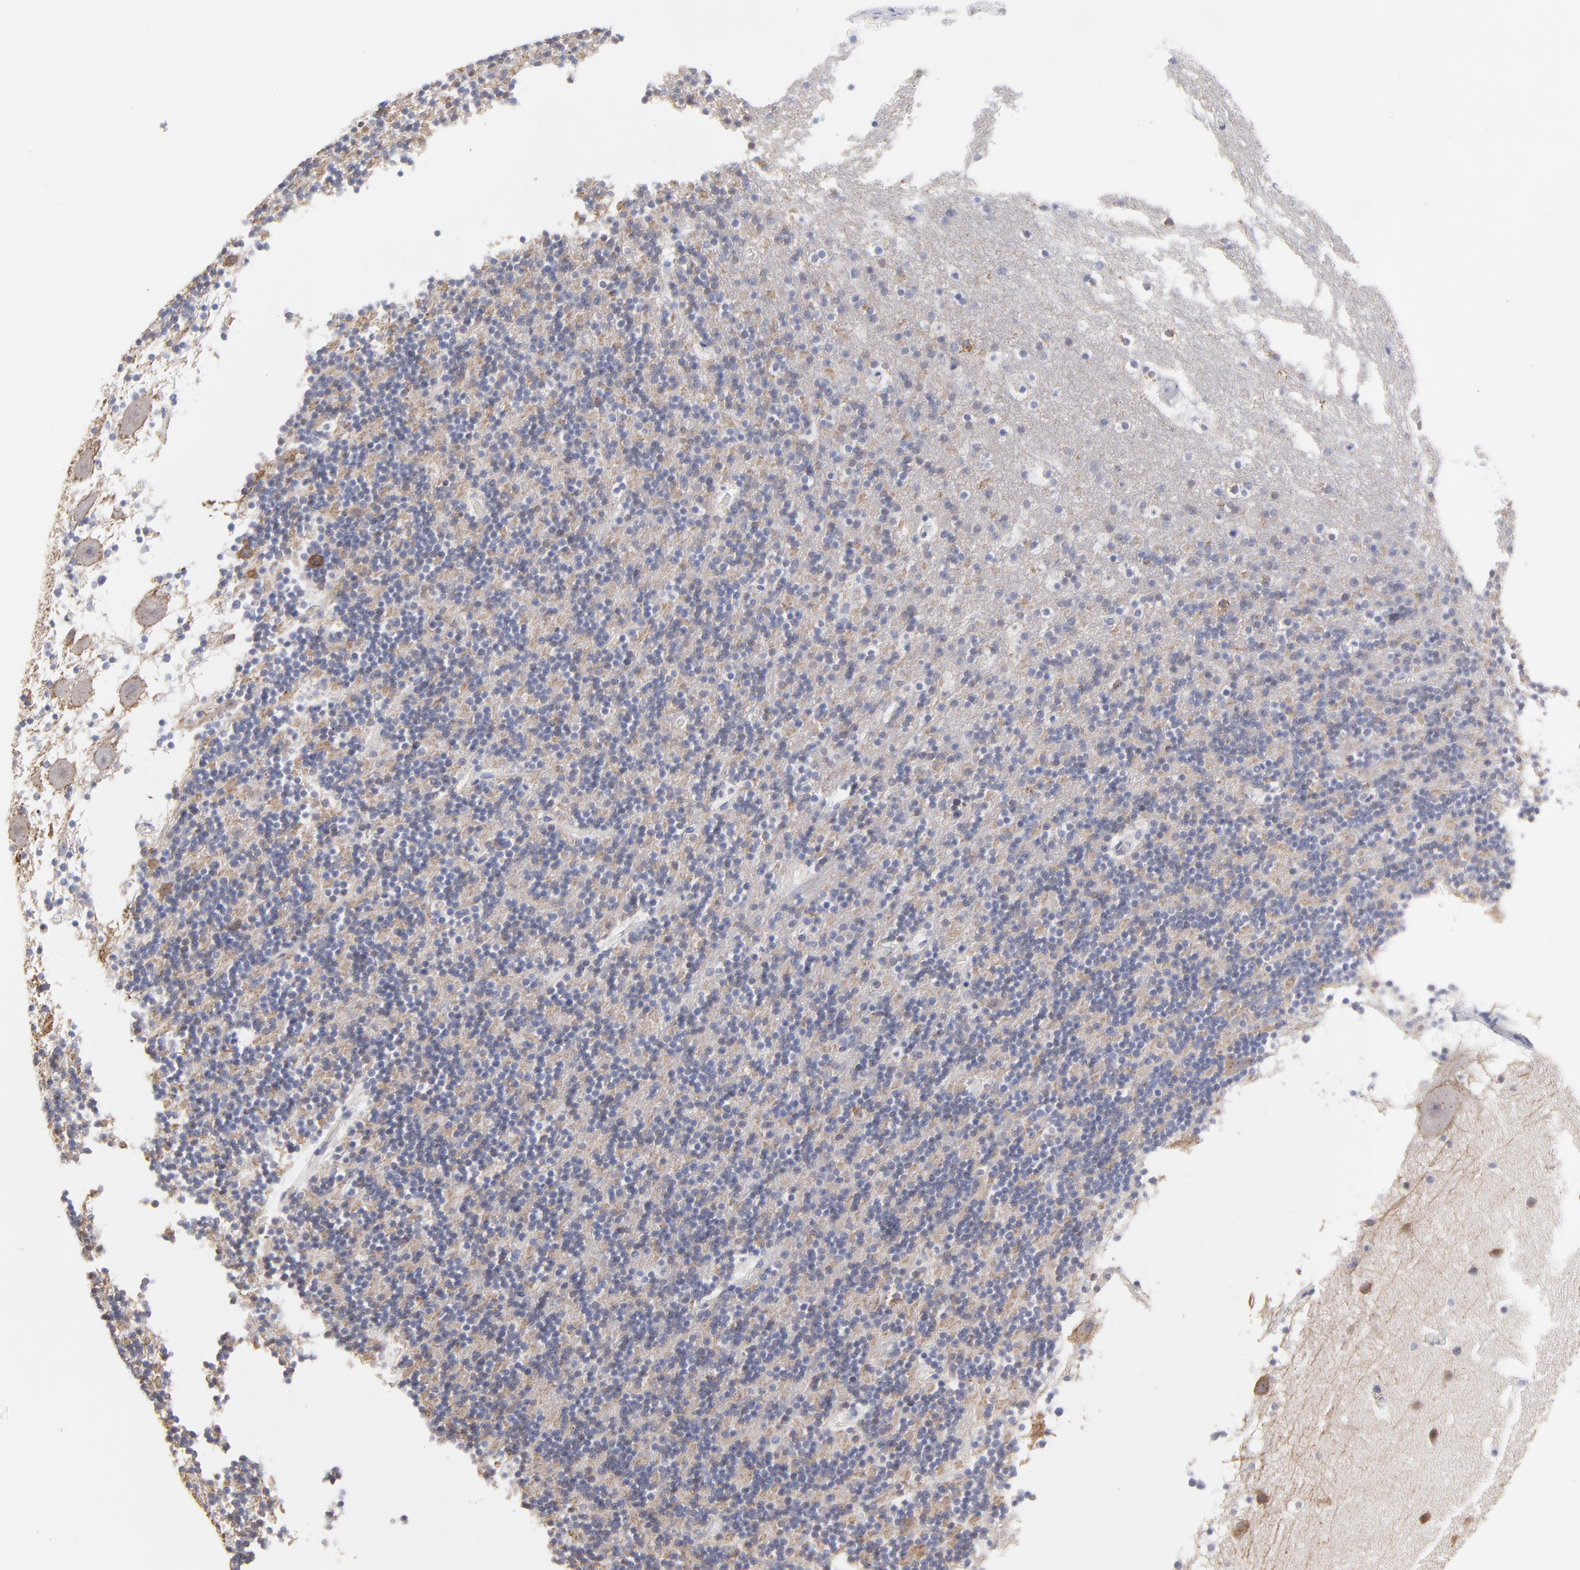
{"staining": {"intensity": "negative", "quantity": "none", "location": "none"}, "tissue": "cerebellum", "cell_type": "Cells in granular layer", "image_type": "normal", "snomed": [{"axis": "morphology", "description": "Normal tissue, NOS"}, {"axis": "topography", "description": "Cerebellum"}], "caption": "Cells in granular layer are negative for brown protein staining in unremarkable cerebellum. The staining was performed using DAB to visualize the protein expression in brown, while the nuclei were stained in blue with hematoxylin (Magnification: 20x).", "gene": "DUSP9", "patient": {"sex": "male", "age": 45}}